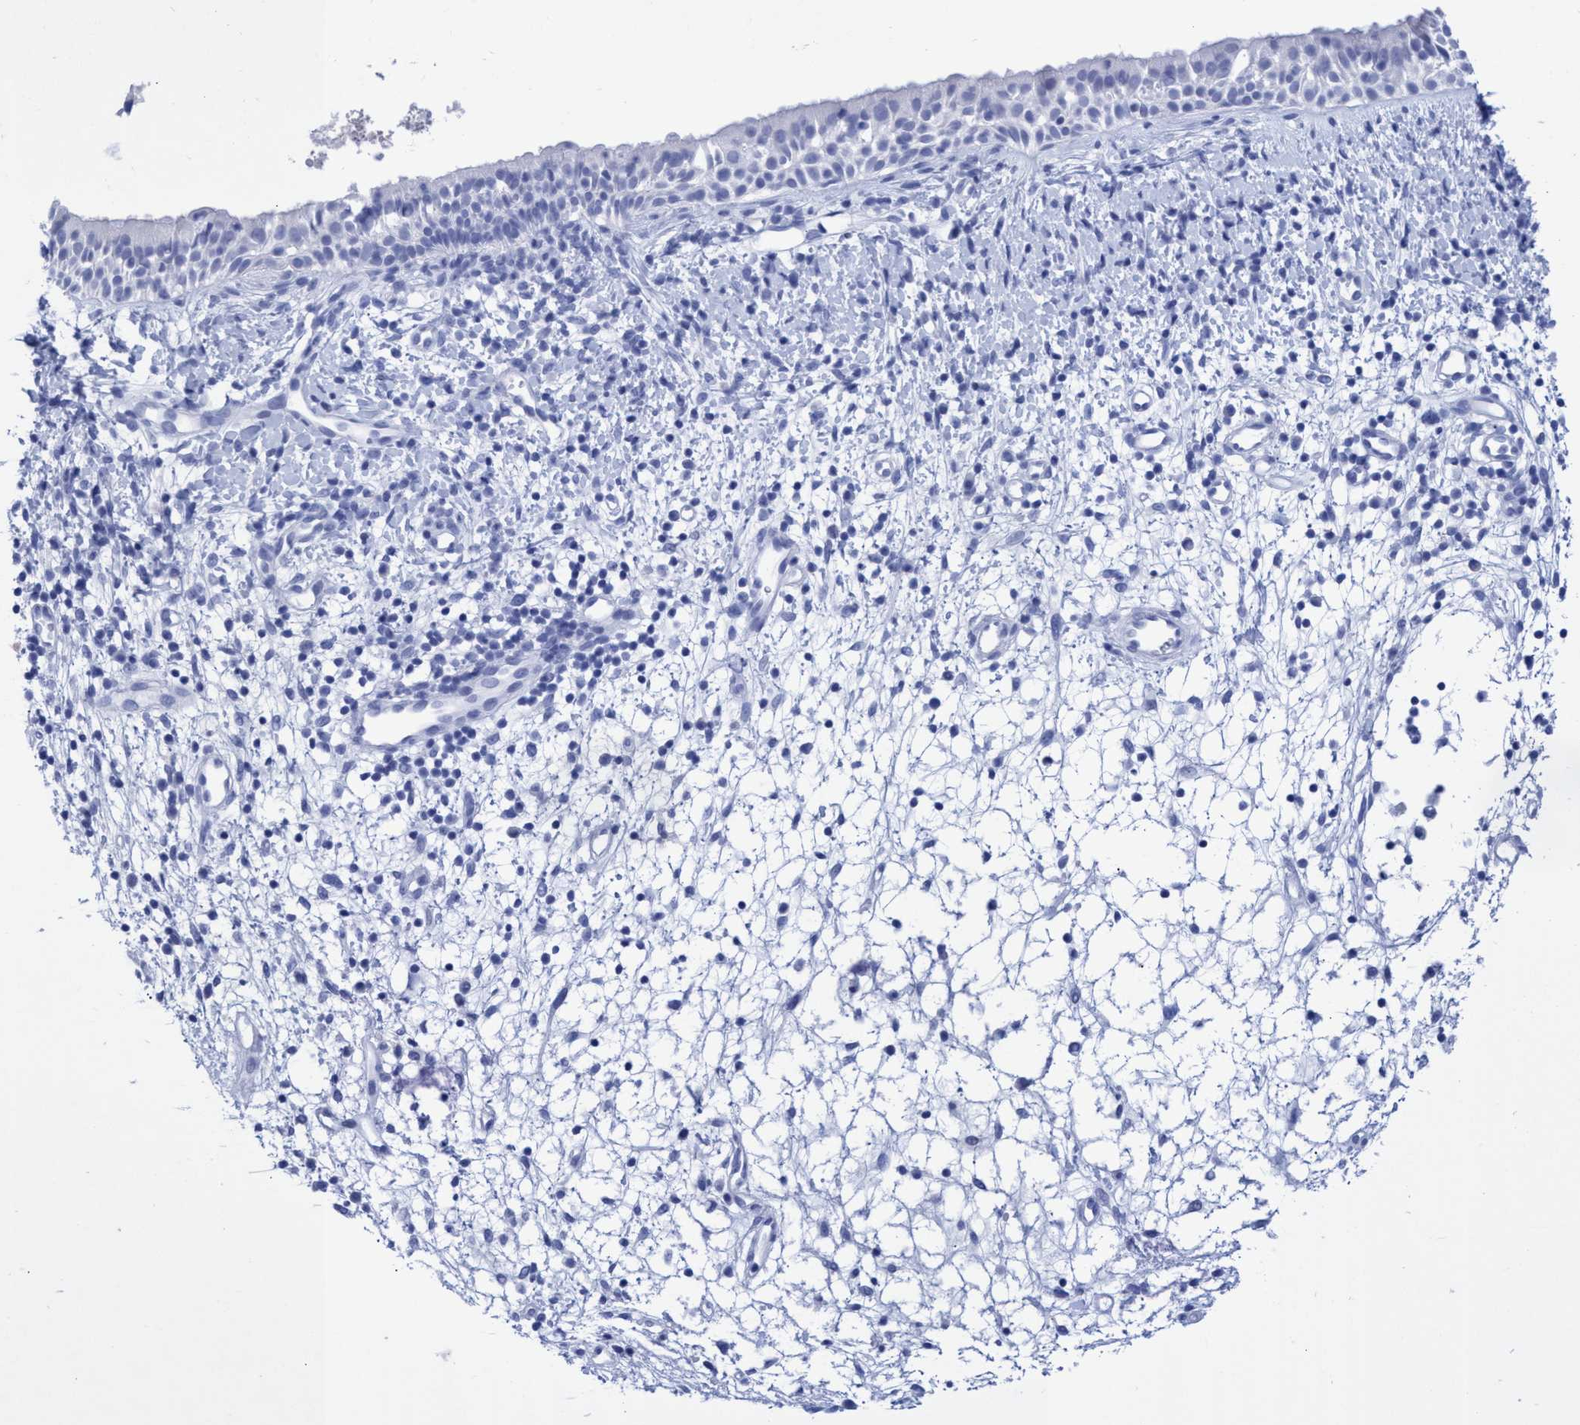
{"staining": {"intensity": "negative", "quantity": "none", "location": "none"}, "tissue": "nasopharynx", "cell_type": "Respiratory epithelial cells", "image_type": "normal", "snomed": [{"axis": "morphology", "description": "Normal tissue, NOS"}, {"axis": "topography", "description": "Nasopharynx"}], "caption": "Photomicrograph shows no significant protein positivity in respiratory epithelial cells of benign nasopharynx.", "gene": "INSL6", "patient": {"sex": "male", "age": 22}}